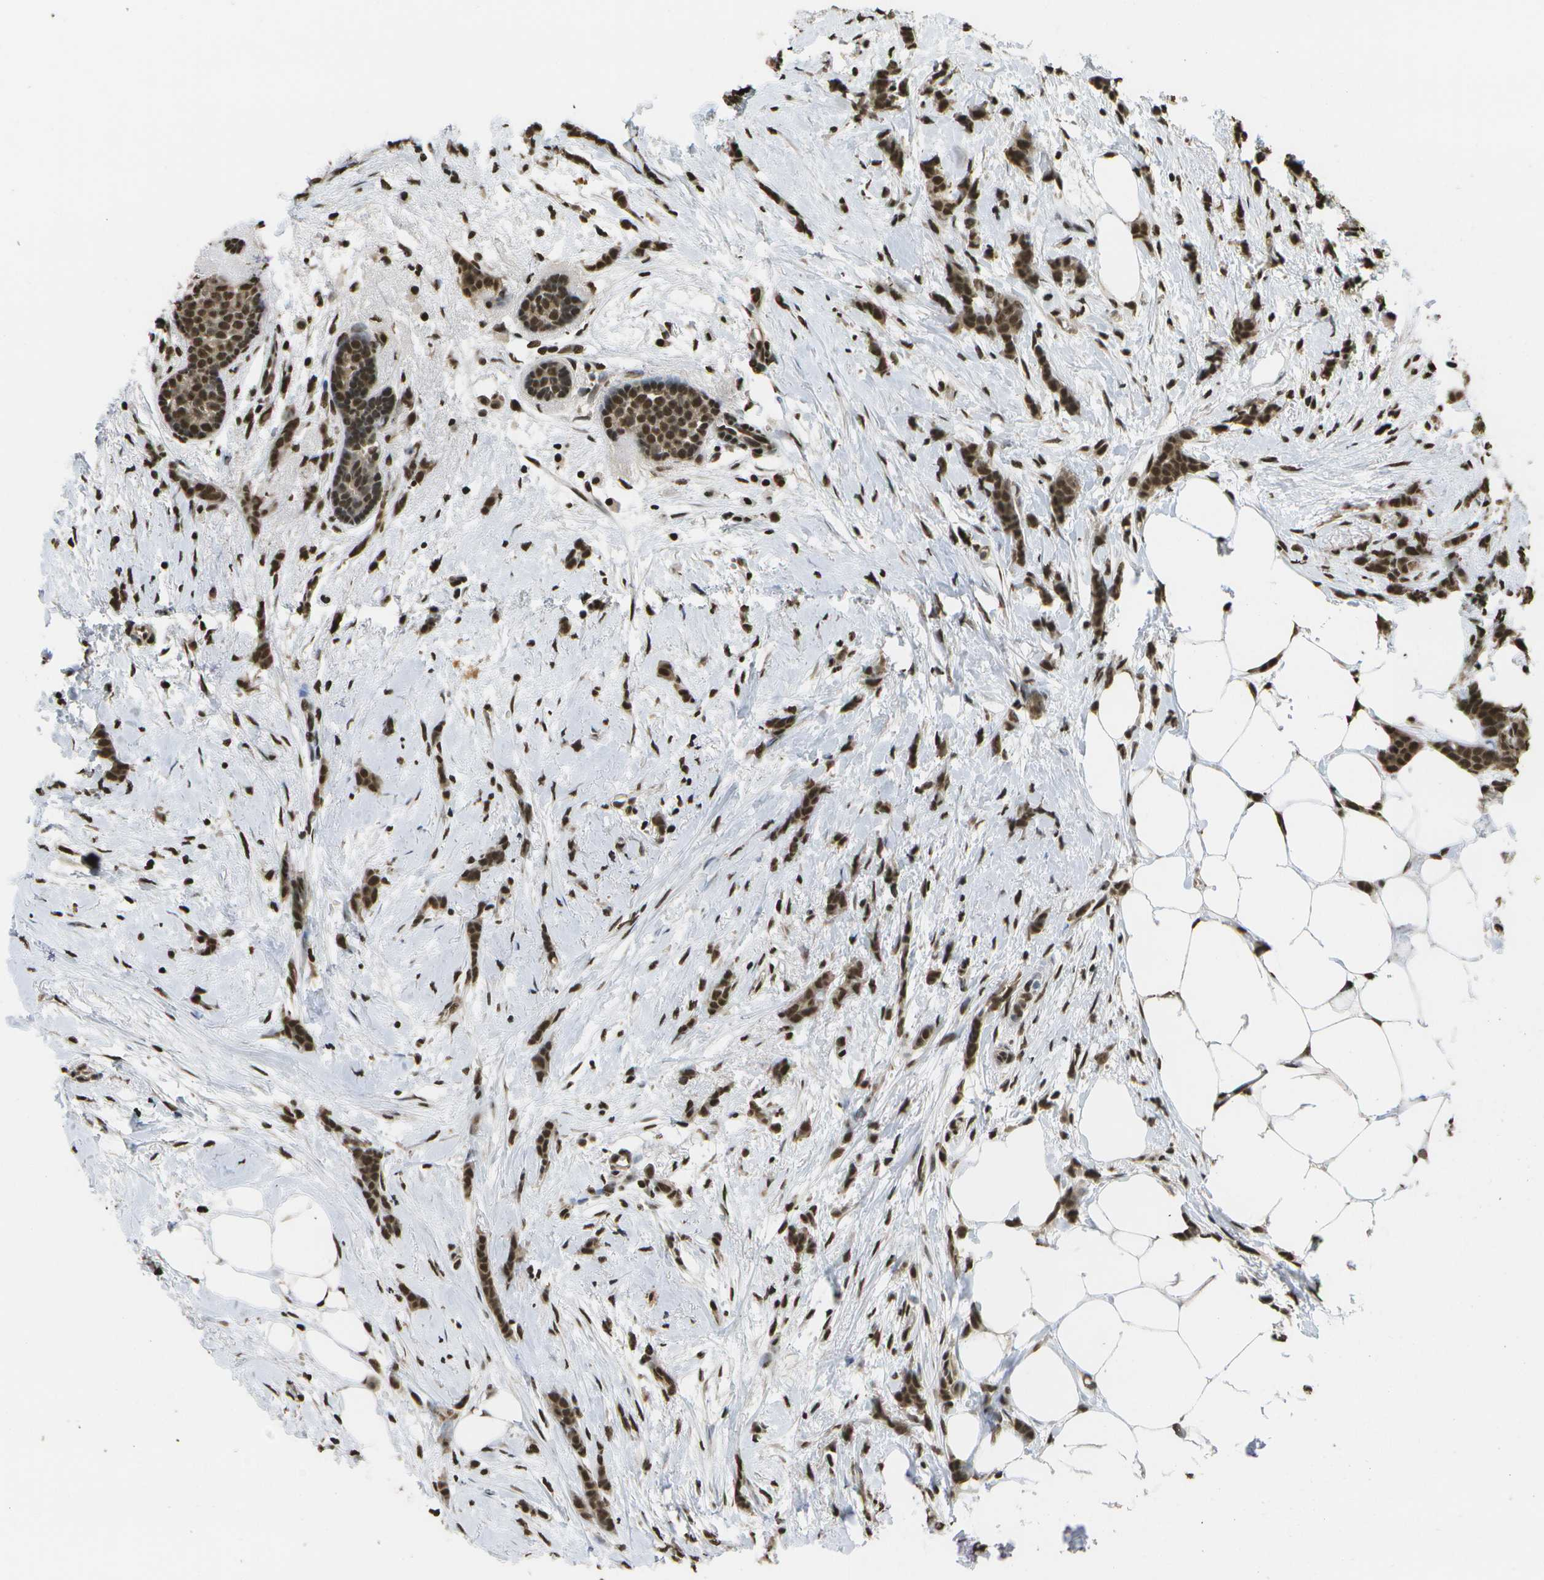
{"staining": {"intensity": "strong", "quantity": ">75%", "location": "cytoplasmic/membranous,nuclear"}, "tissue": "breast cancer", "cell_type": "Tumor cells", "image_type": "cancer", "snomed": [{"axis": "morphology", "description": "Lobular carcinoma, in situ"}, {"axis": "morphology", "description": "Lobular carcinoma"}, {"axis": "topography", "description": "Breast"}], "caption": "Immunohistochemistry micrograph of human breast cancer (lobular carcinoma) stained for a protein (brown), which demonstrates high levels of strong cytoplasmic/membranous and nuclear positivity in approximately >75% of tumor cells.", "gene": "SPEN", "patient": {"sex": "female", "age": 41}}